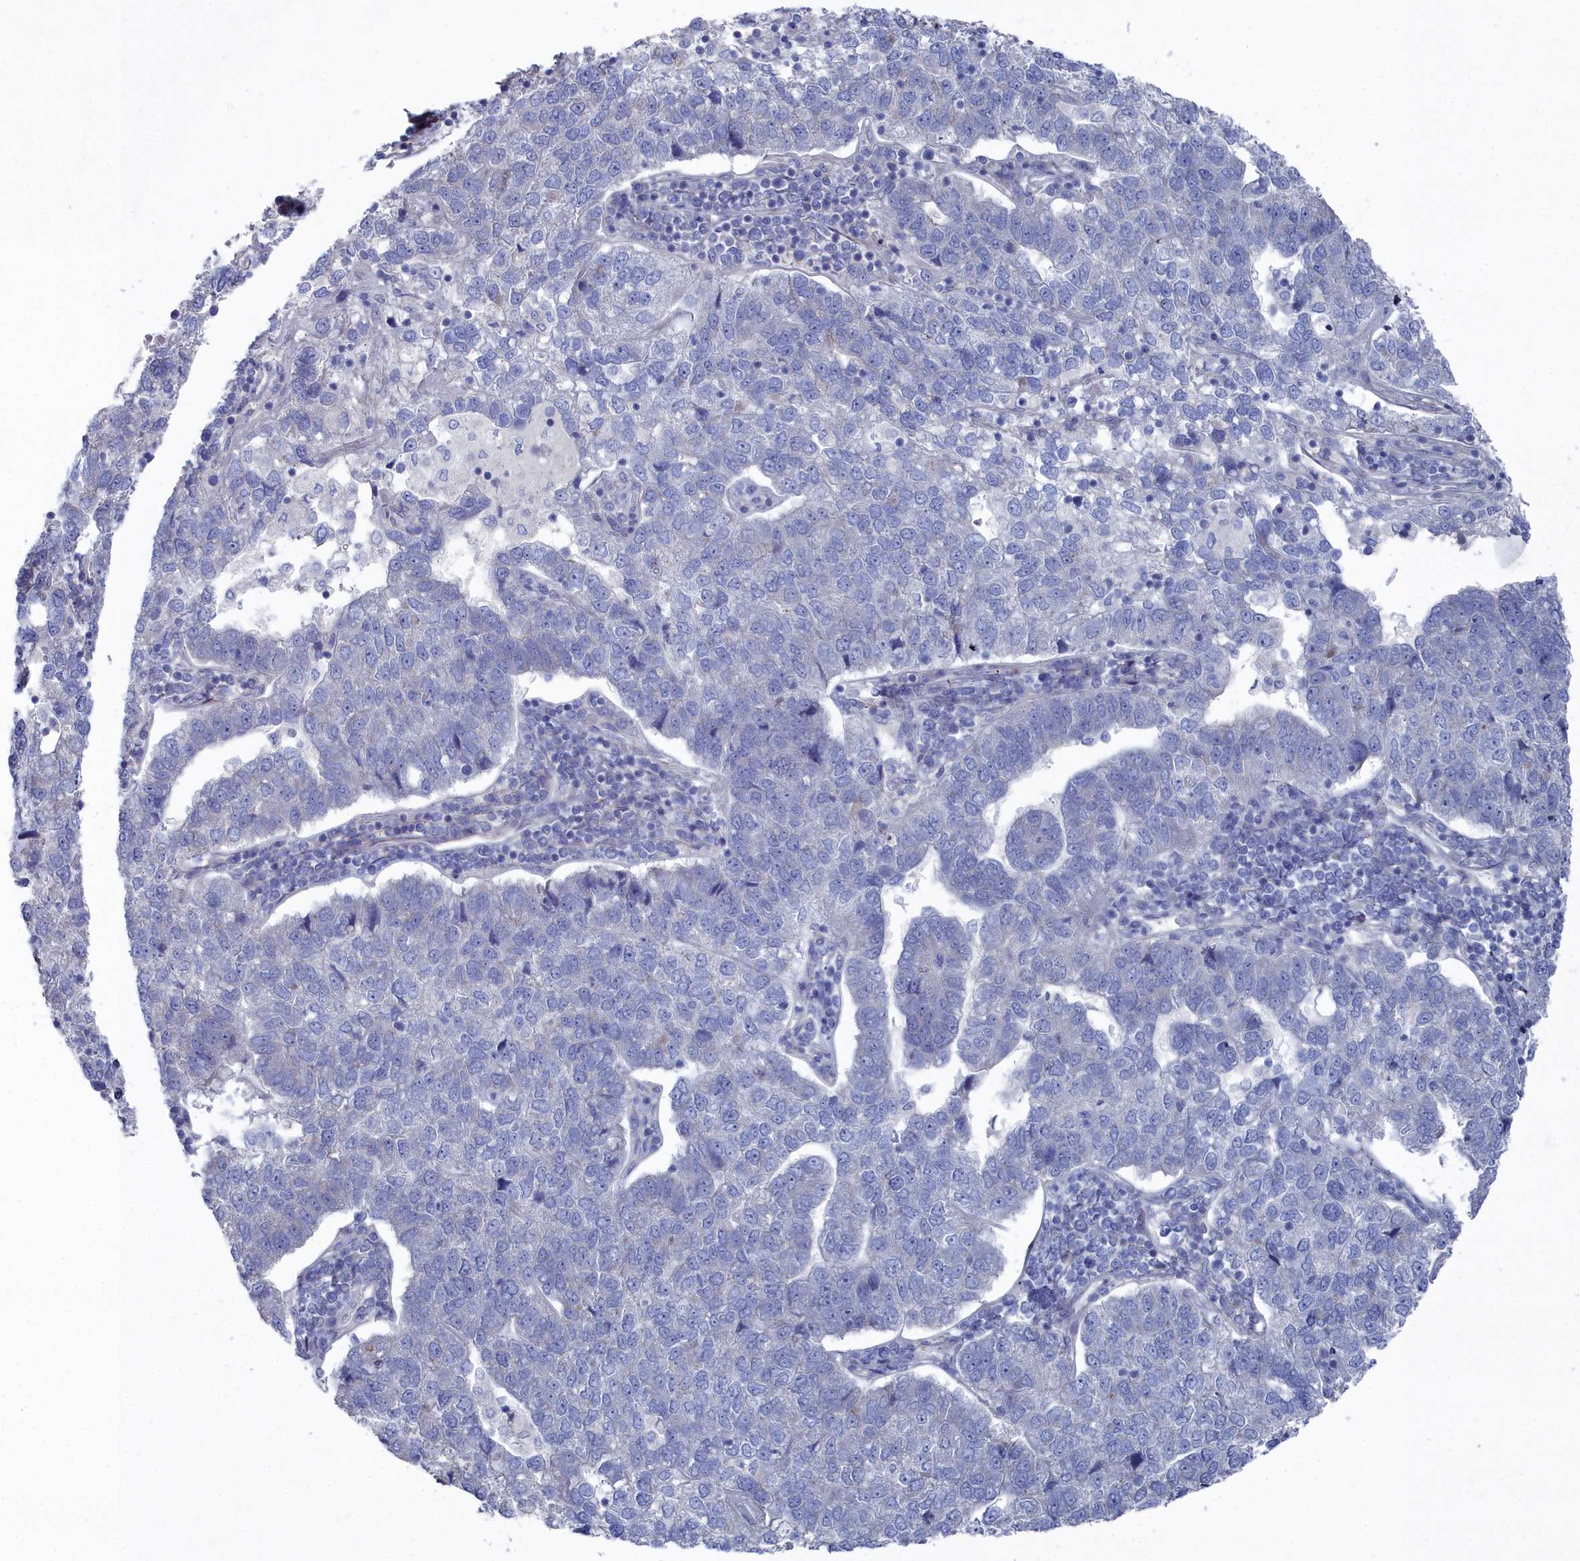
{"staining": {"intensity": "negative", "quantity": "none", "location": "none"}, "tissue": "pancreatic cancer", "cell_type": "Tumor cells", "image_type": "cancer", "snomed": [{"axis": "morphology", "description": "Adenocarcinoma, NOS"}, {"axis": "topography", "description": "Pancreas"}], "caption": "A high-resolution histopathology image shows IHC staining of adenocarcinoma (pancreatic), which reveals no significant positivity in tumor cells.", "gene": "SHISAL2A", "patient": {"sex": "female", "age": 61}}